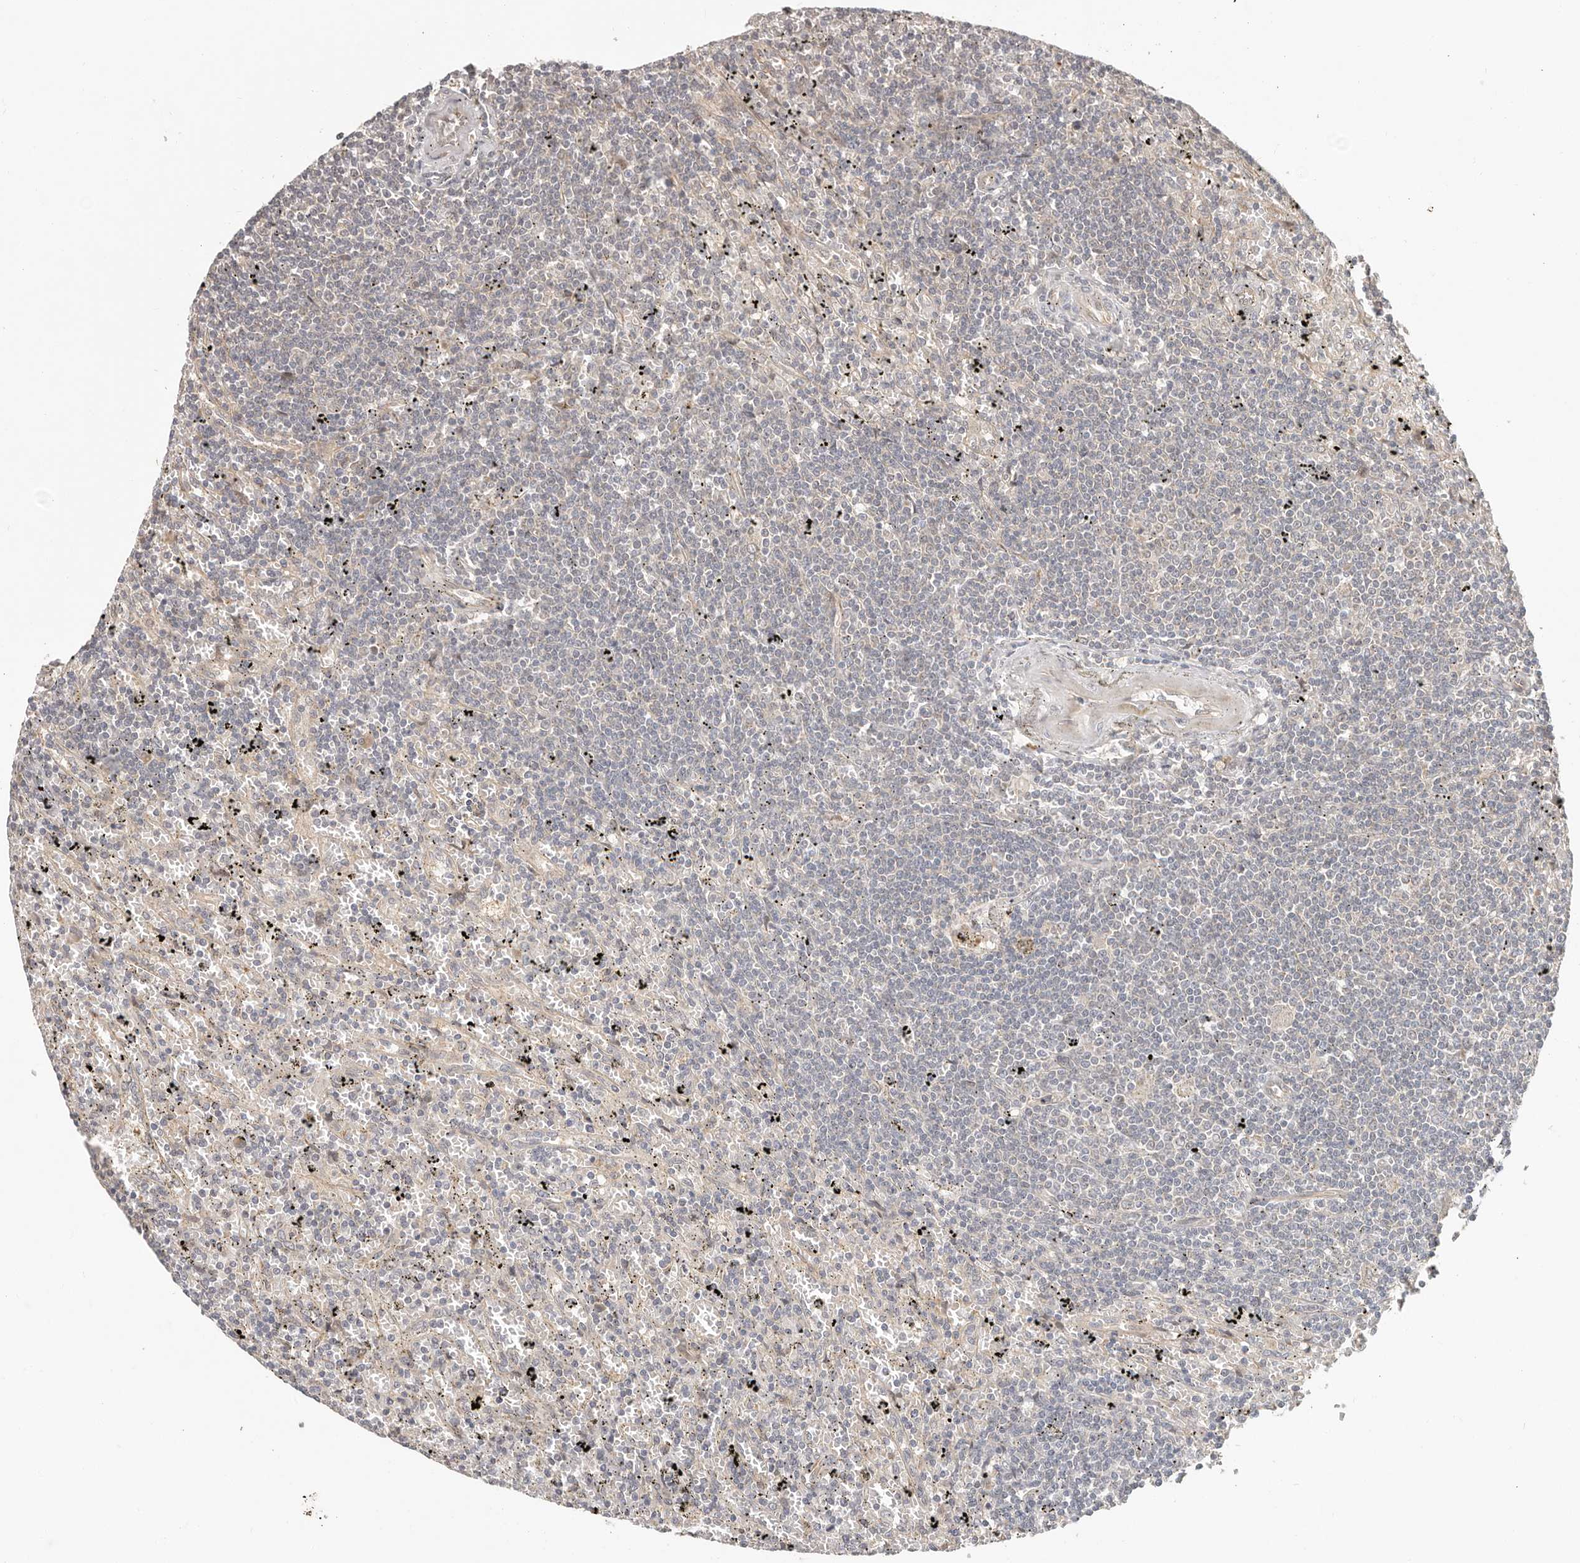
{"staining": {"intensity": "negative", "quantity": "none", "location": "none"}, "tissue": "lymphoma", "cell_type": "Tumor cells", "image_type": "cancer", "snomed": [{"axis": "morphology", "description": "Malignant lymphoma, non-Hodgkin's type, Low grade"}, {"axis": "topography", "description": "Spleen"}], "caption": "Micrograph shows no significant protein expression in tumor cells of lymphoma. (DAB IHC with hematoxylin counter stain).", "gene": "MTFR2", "patient": {"sex": "male", "age": 76}}